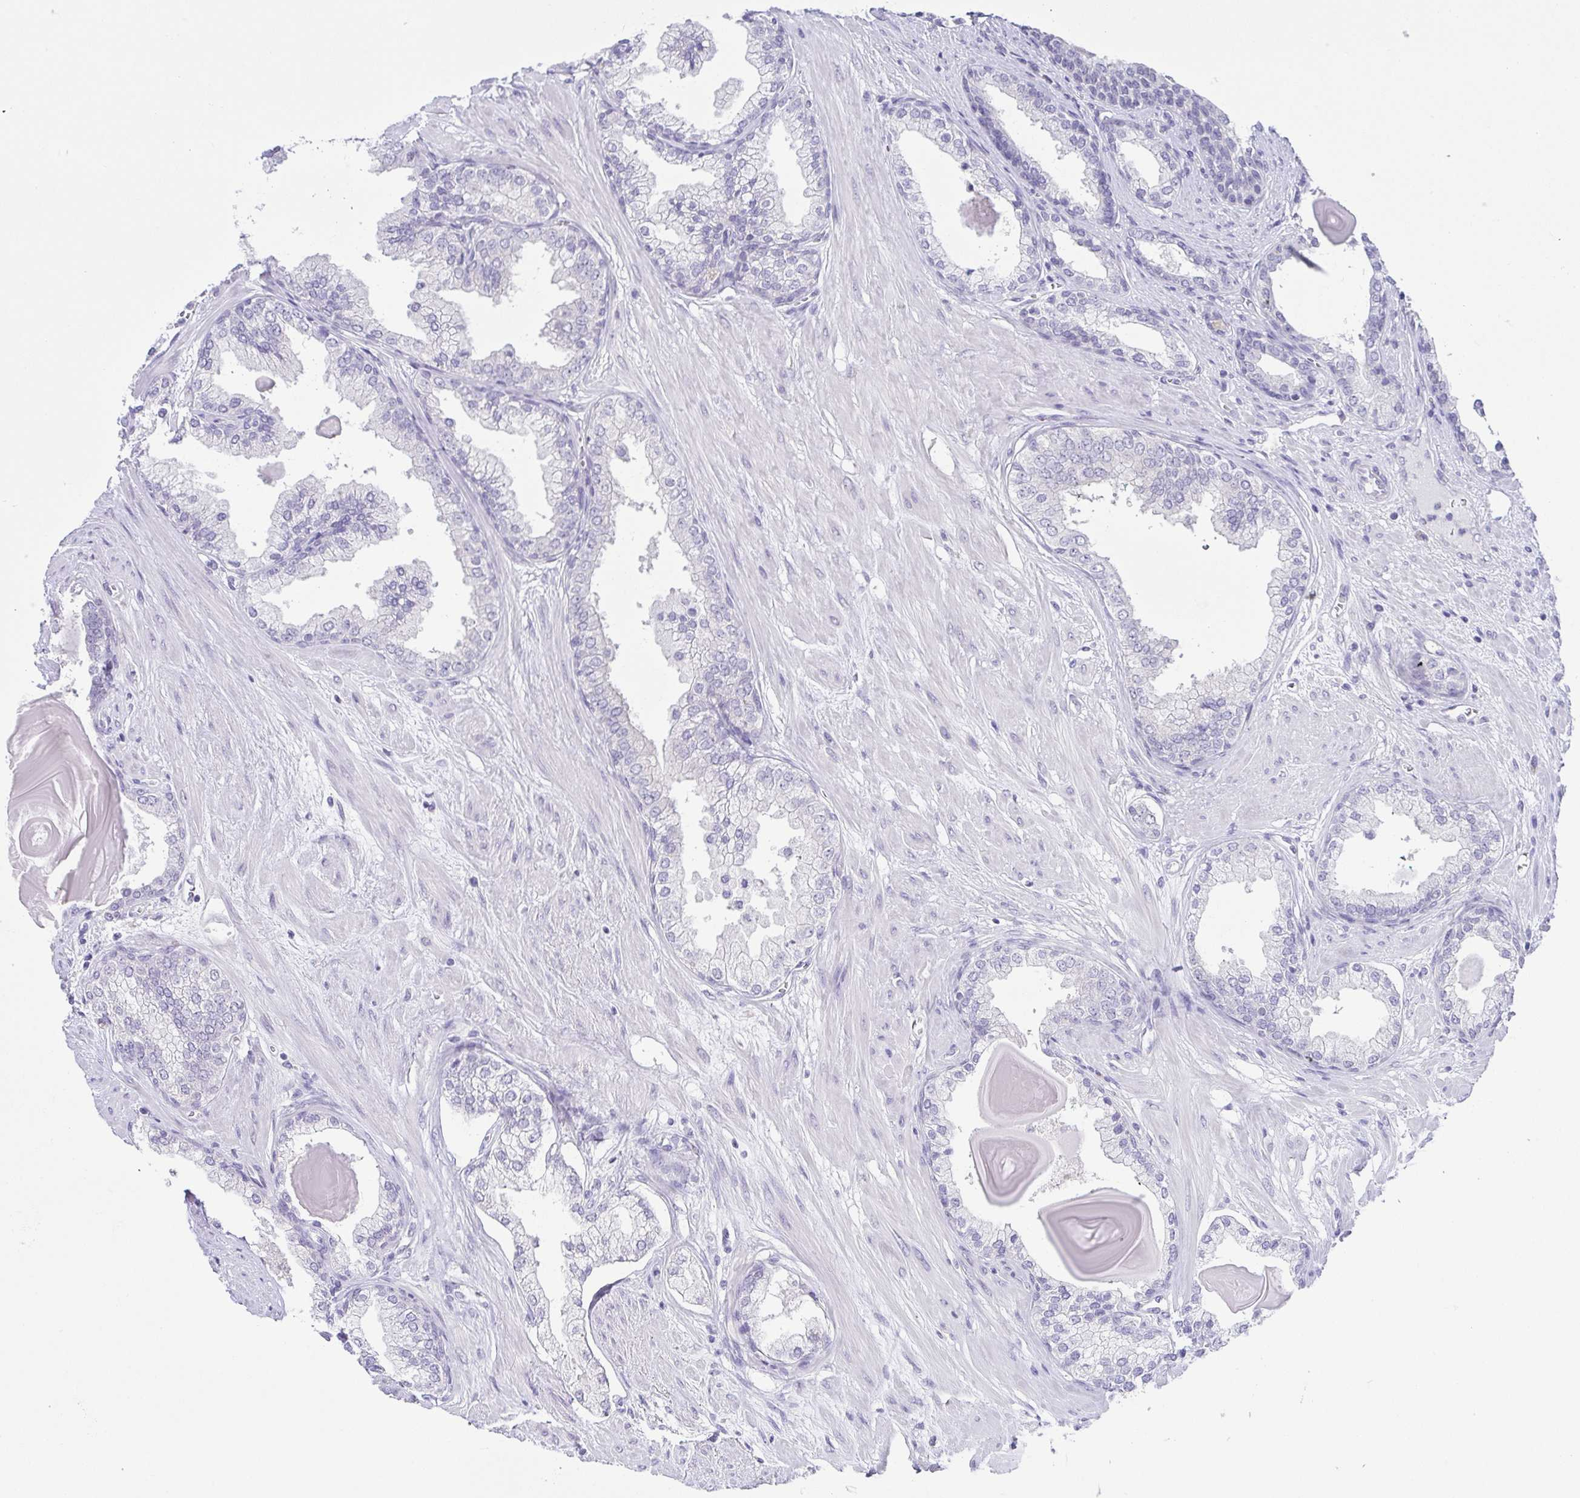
{"staining": {"intensity": "negative", "quantity": "none", "location": "none"}, "tissue": "prostate cancer", "cell_type": "Tumor cells", "image_type": "cancer", "snomed": [{"axis": "morphology", "description": "Adenocarcinoma, Low grade"}, {"axis": "topography", "description": "Prostate"}], "caption": "Tumor cells are negative for protein expression in human prostate cancer.", "gene": "KRTDAP", "patient": {"sex": "male", "age": 64}}